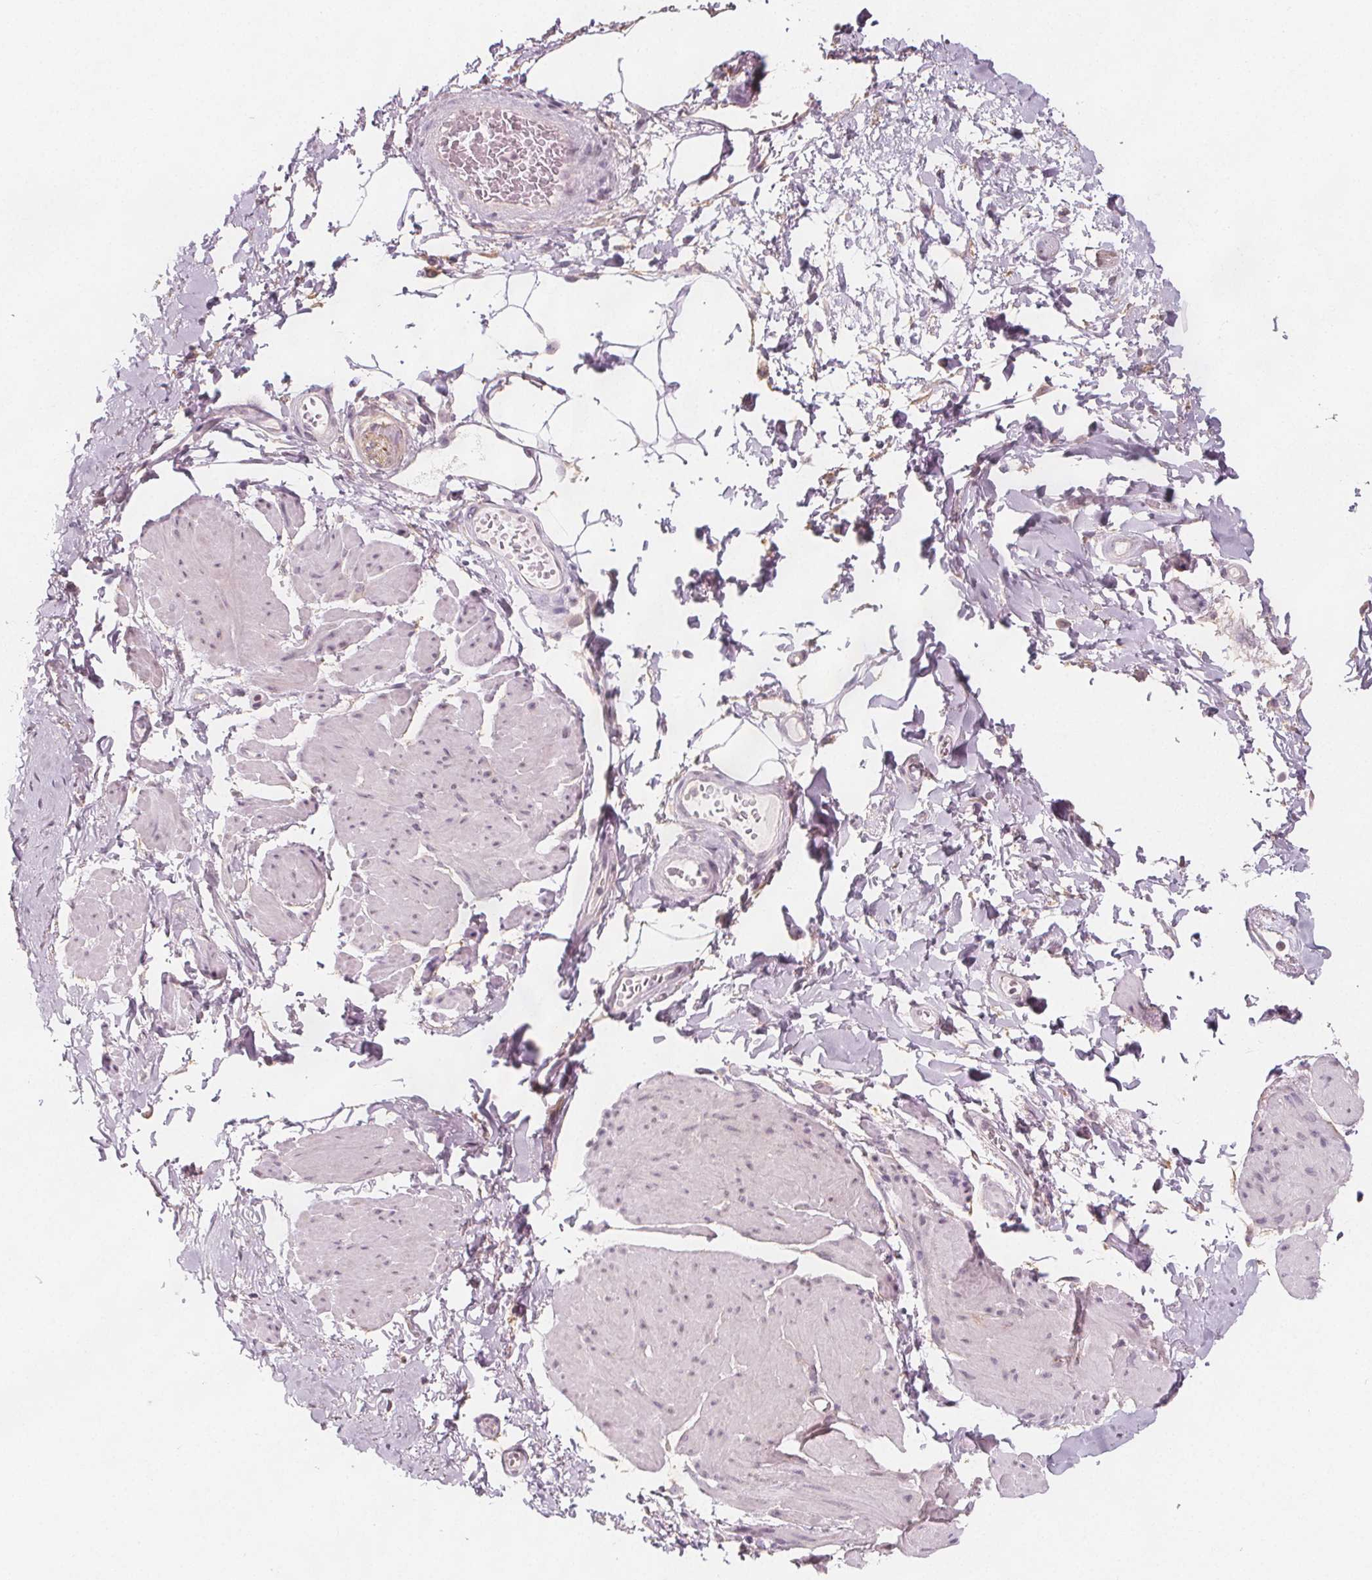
{"staining": {"intensity": "negative", "quantity": "none", "location": "none"}, "tissue": "adipose tissue", "cell_type": "Adipocytes", "image_type": "normal", "snomed": [{"axis": "morphology", "description": "Normal tissue, NOS"}, {"axis": "topography", "description": "Urinary bladder"}, {"axis": "topography", "description": "Peripheral nerve tissue"}], "caption": "Benign adipose tissue was stained to show a protein in brown. There is no significant staining in adipocytes.", "gene": "C1orf167", "patient": {"sex": "female", "age": 60}}